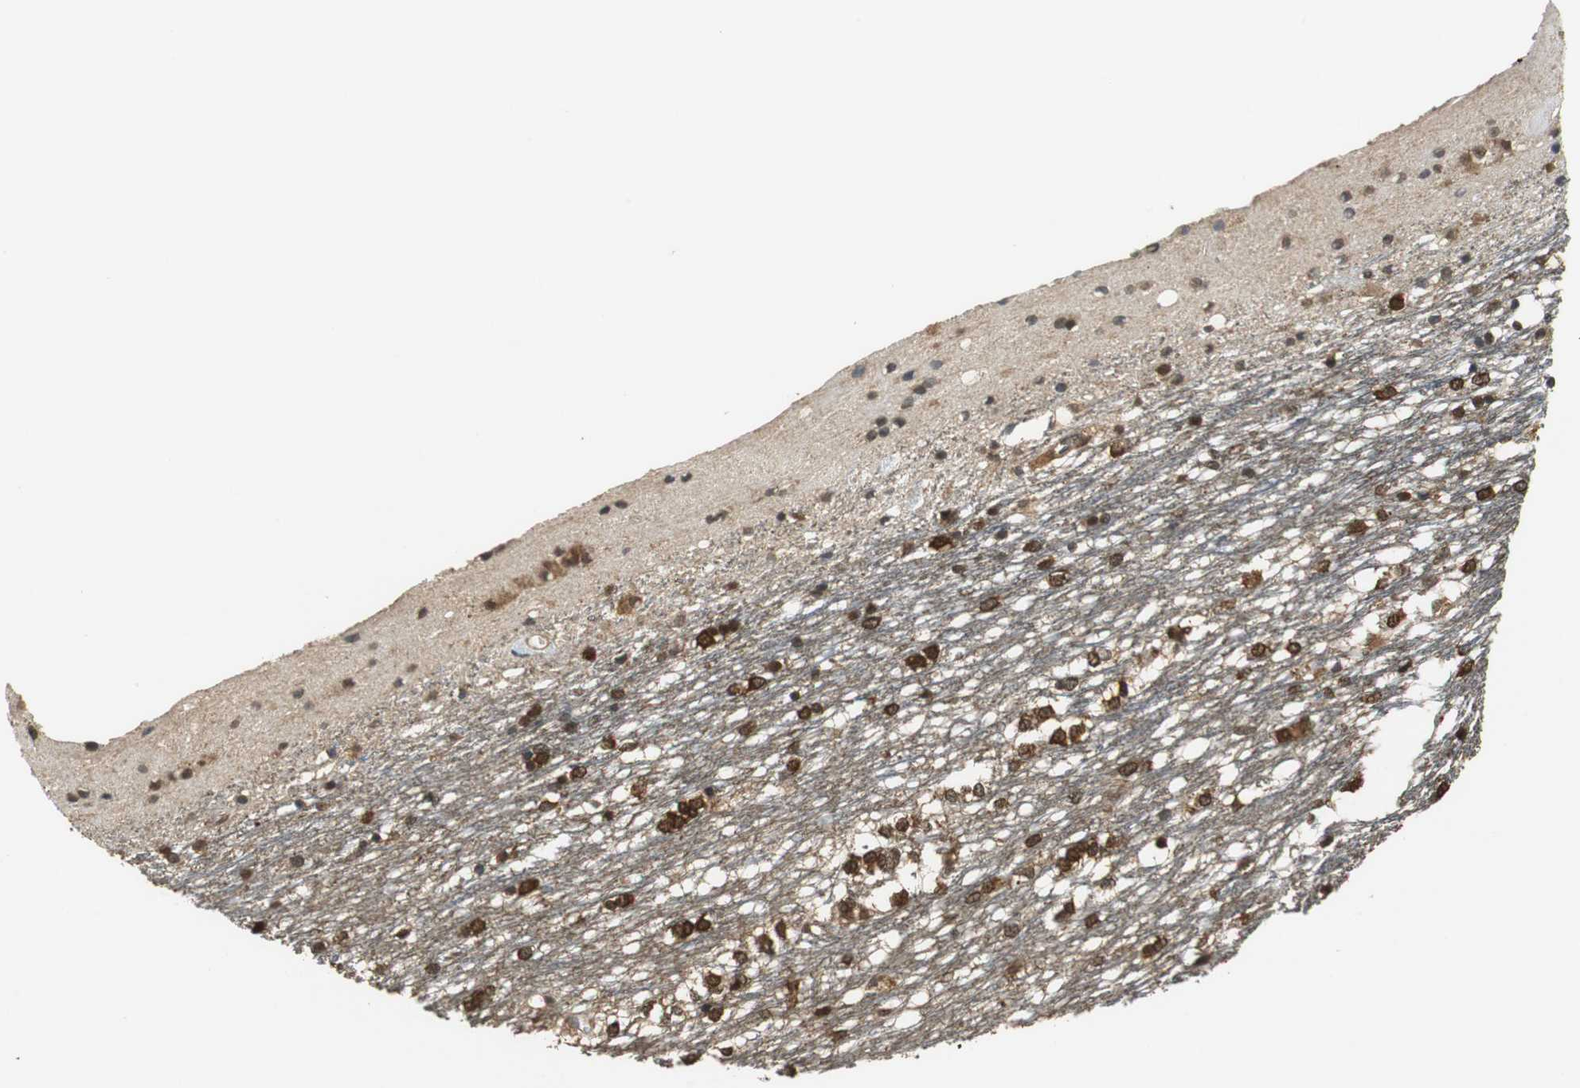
{"staining": {"intensity": "strong", "quantity": ">75%", "location": "cytoplasmic/membranous,nuclear"}, "tissue": "caudate", "cell_type": "Glial cells", "image_type": "normal", "snomed": [{"axis": "morphology", "description": "Normal tissue, NOS"}, {"axis": "topography", "description": "Lateral ventricle wall"}], "caption": "Immunohistochemistry image of unremarkable caudate stained for a protein (brown), which shows high levels of strong cytoplasmic/membranous,nuclear expression in about >75% of glial cells.", "gene": "UBQLN2", "patient": {"sex": "female", "age": 19}}